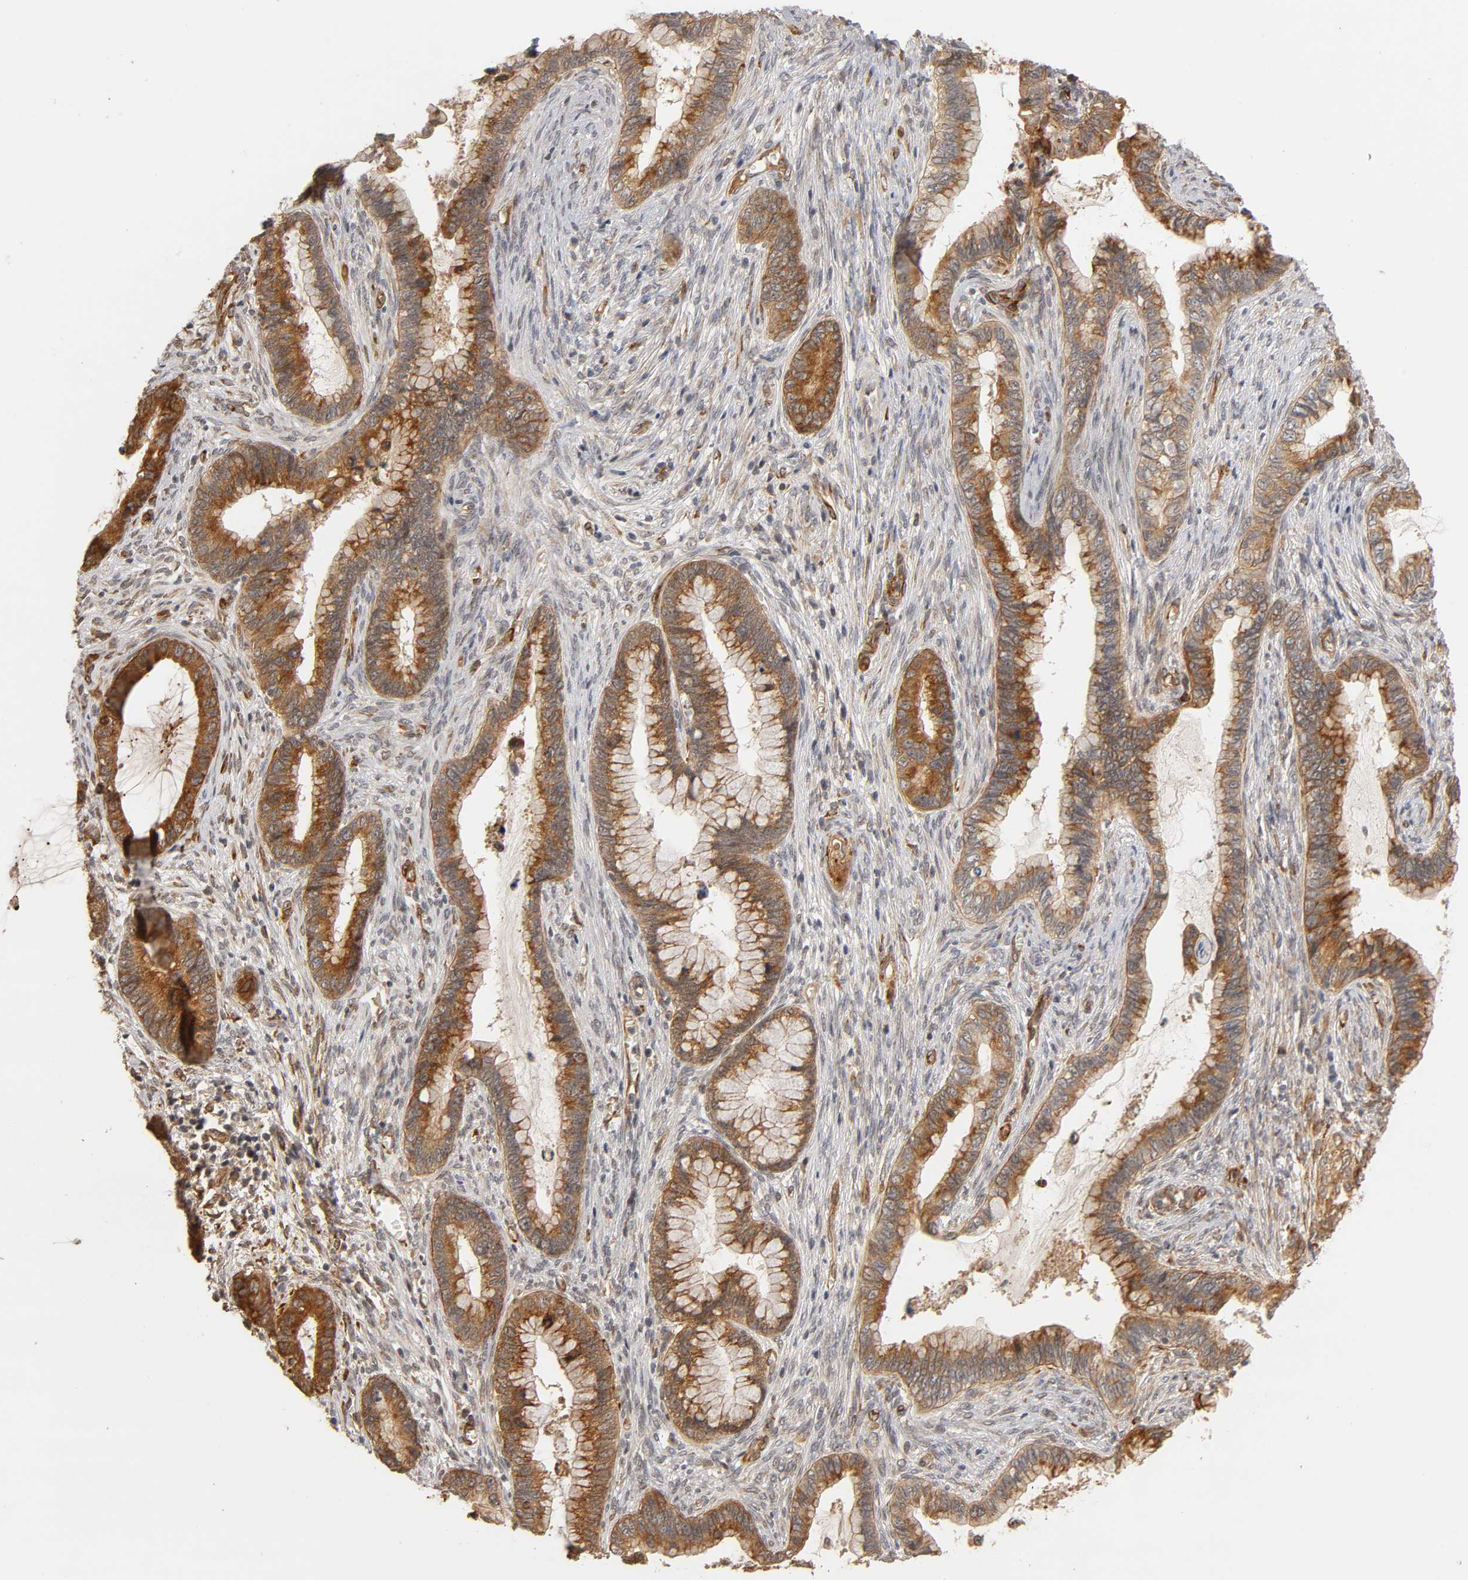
{"staining": {"intensity": "strong", "quantity": ">75%", "location": "cytoplasmic/membranous"}, "tissue": "cervical cancer", "cell_type": "Tumor cells", "image_type": "cancer", "snomed": [{"axis": "morphology", "description": "Adenocarcinoma, NOS"}, {"axis": "topography", "description": "Cervix"}], "caption": "Cervical cancer (adenocarcinoma) stained with DAB immunohistochemistry (IHC) demonstrates high levels of strong cytoplasmic/membranous staining in about >75% of tumor cells. The staining is performed using DAB (3,3'-diaminobenzidine) brown chromogen to label protein expression. The nuclei are counter-stained blue using hematoxylin.", "gene": "LAMB1", "patient": {"sex": "female", "age": 44}}